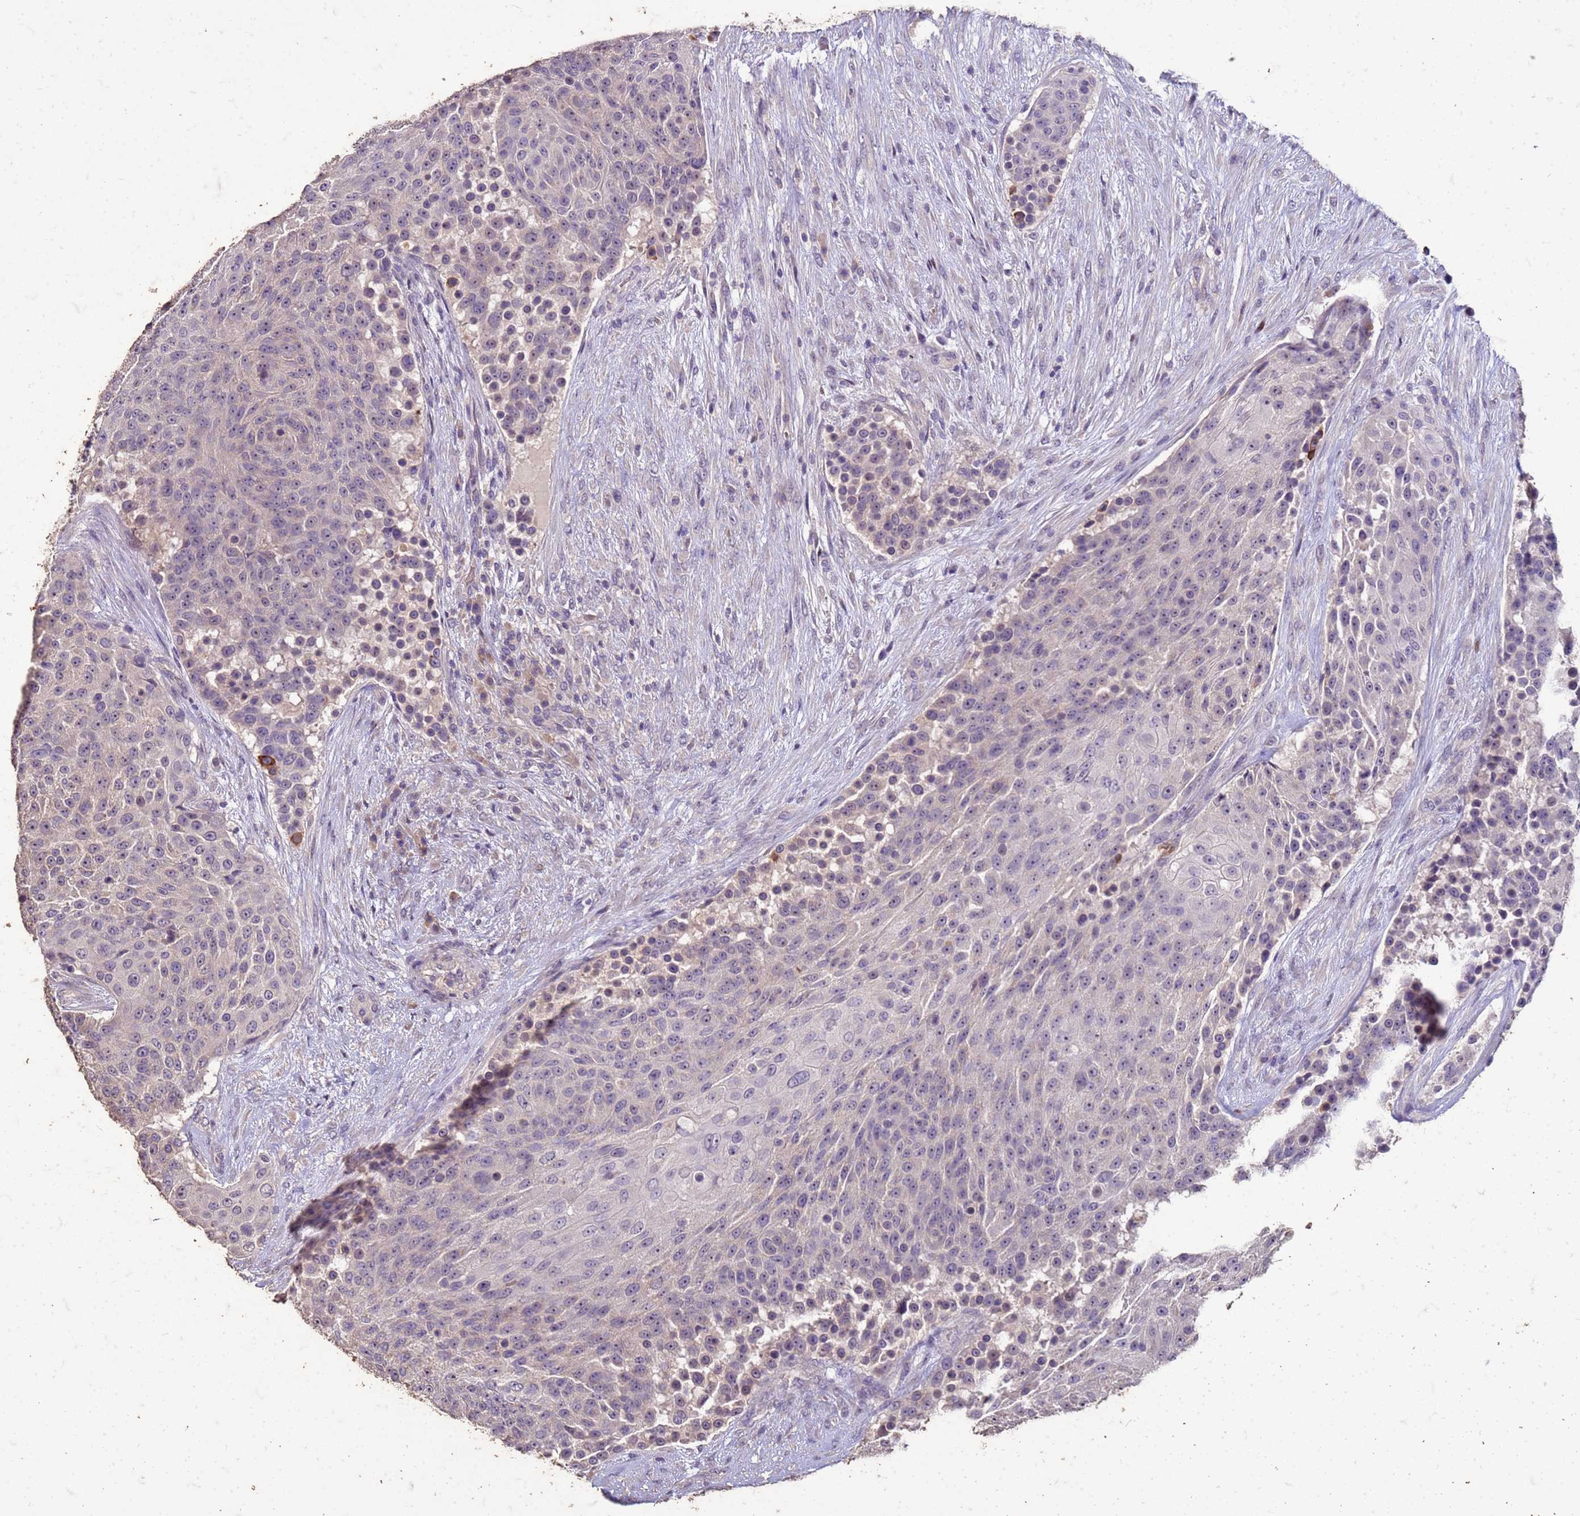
{"staining": {"intensity": "moderate", "quantity": "<25%", "location": "cytoplasmic/membranous"}, "tissue": "urothelial cancer", "cell_type": "Tumor cells", "image_type": "cancer", "snomed": [{"axis": "morphology", "description": "Urothelial carcinoma, High grade"}, {"axis": "topography", "description": "Urinary bladder"}], "caption": "Immunohistochemical staining of human urothelial cancer exhibits moderate cytoplasmic/membranous protein positivity in about <25% of tumor cells.", "gene": "FAM184B", "patient": {"sex": "female", "age": 63}}